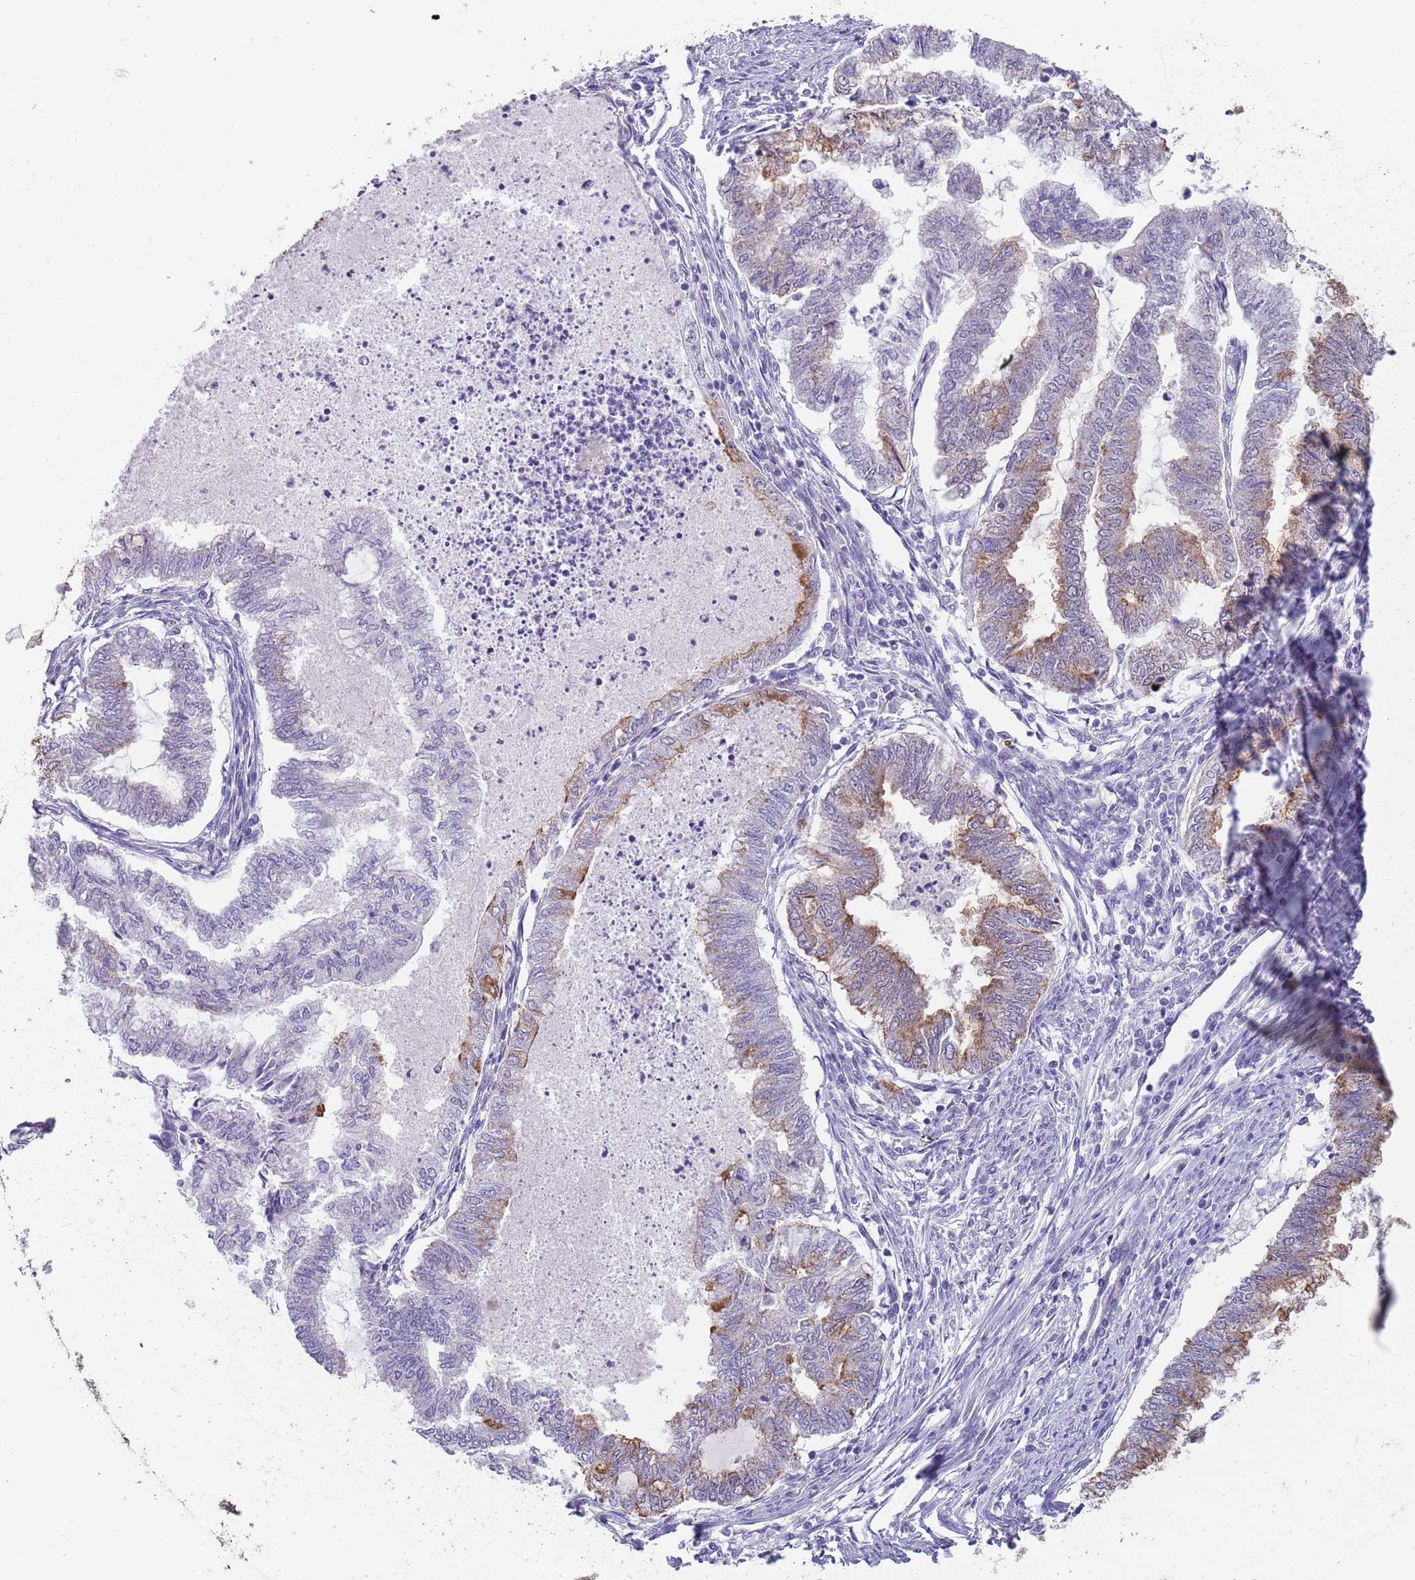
{"staining": {"intensity": "moderate", "quantity": "<25%", "location": "cytoplasmic/membranous"}, "tissue": "endometrial cancer", "cell_type": "Tumor cells", "image_type": "cancer", "snomed": [{"axis": "morphology", "description": "Adenocarcinoma, NOS"}, {"axis": "topography", "description": "Endometrium"}], "caption": "A micrograph of endometrial adenocarcinoma stained for a protein reveals moderate cytoplasmic/membranous brown staining in tumor cells.", "gene": "SEPHS2", "patient": {"sex": "female", "age": 79}}